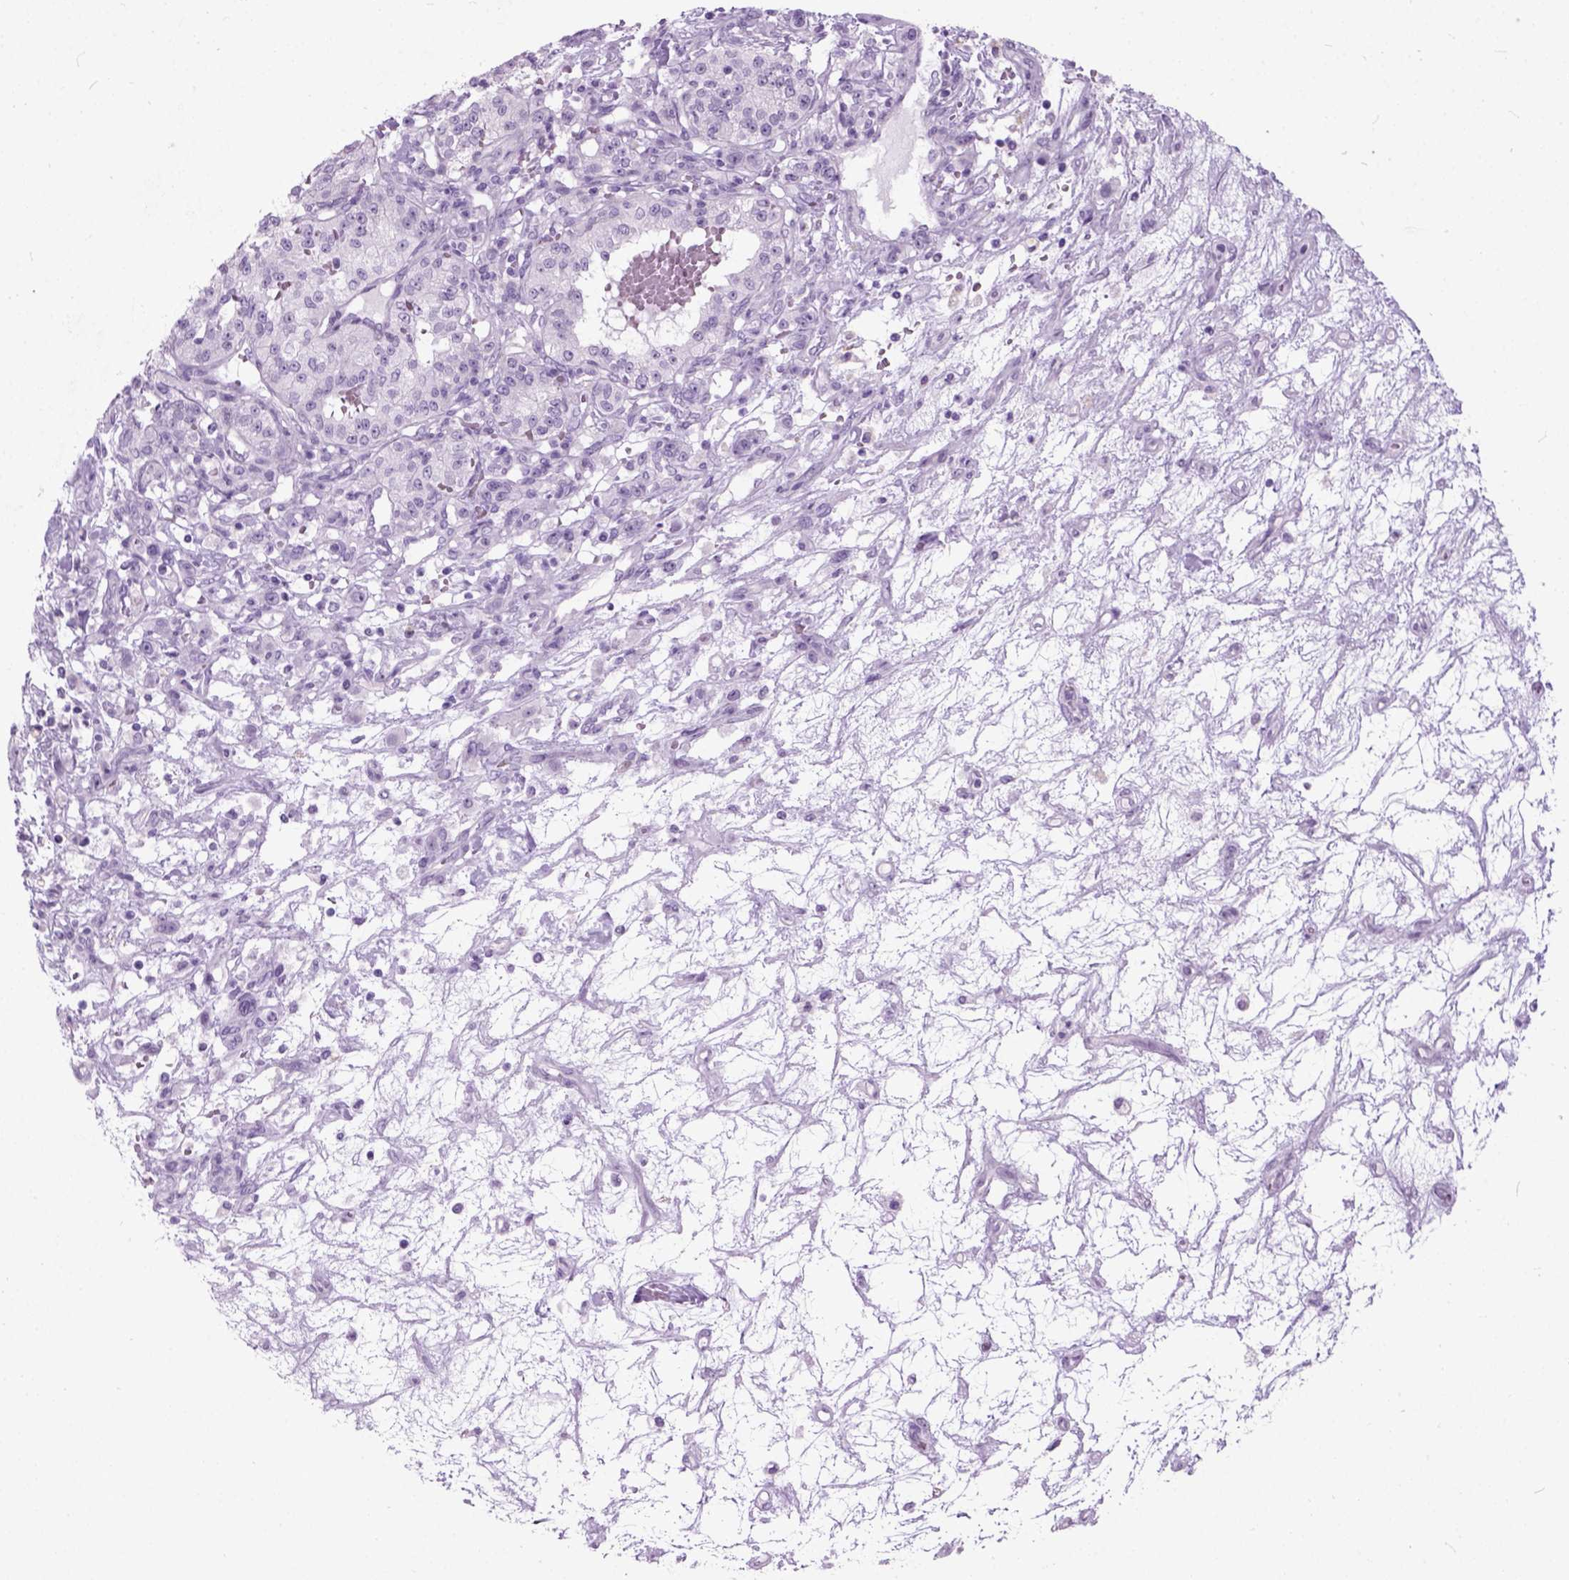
{"staining": {"intensity": "negative", "quantity": "none", "location": "none"}, "tissue": "renal cancer", "cell_type": "Tumor cells", "image_type": "cancer", "snomed": [{"axis": "morphology", "description": "Adenocarcinoma, NOS"}, {"axis": "topography", "description": "Kidney"}], "caption": "This is an immunohistochemistry micrograph of human renal adenocarcinoma. There is no staining in tumor cells.", "gene": "AXDND1", "patient": {"sex": "female", "age": 63}}